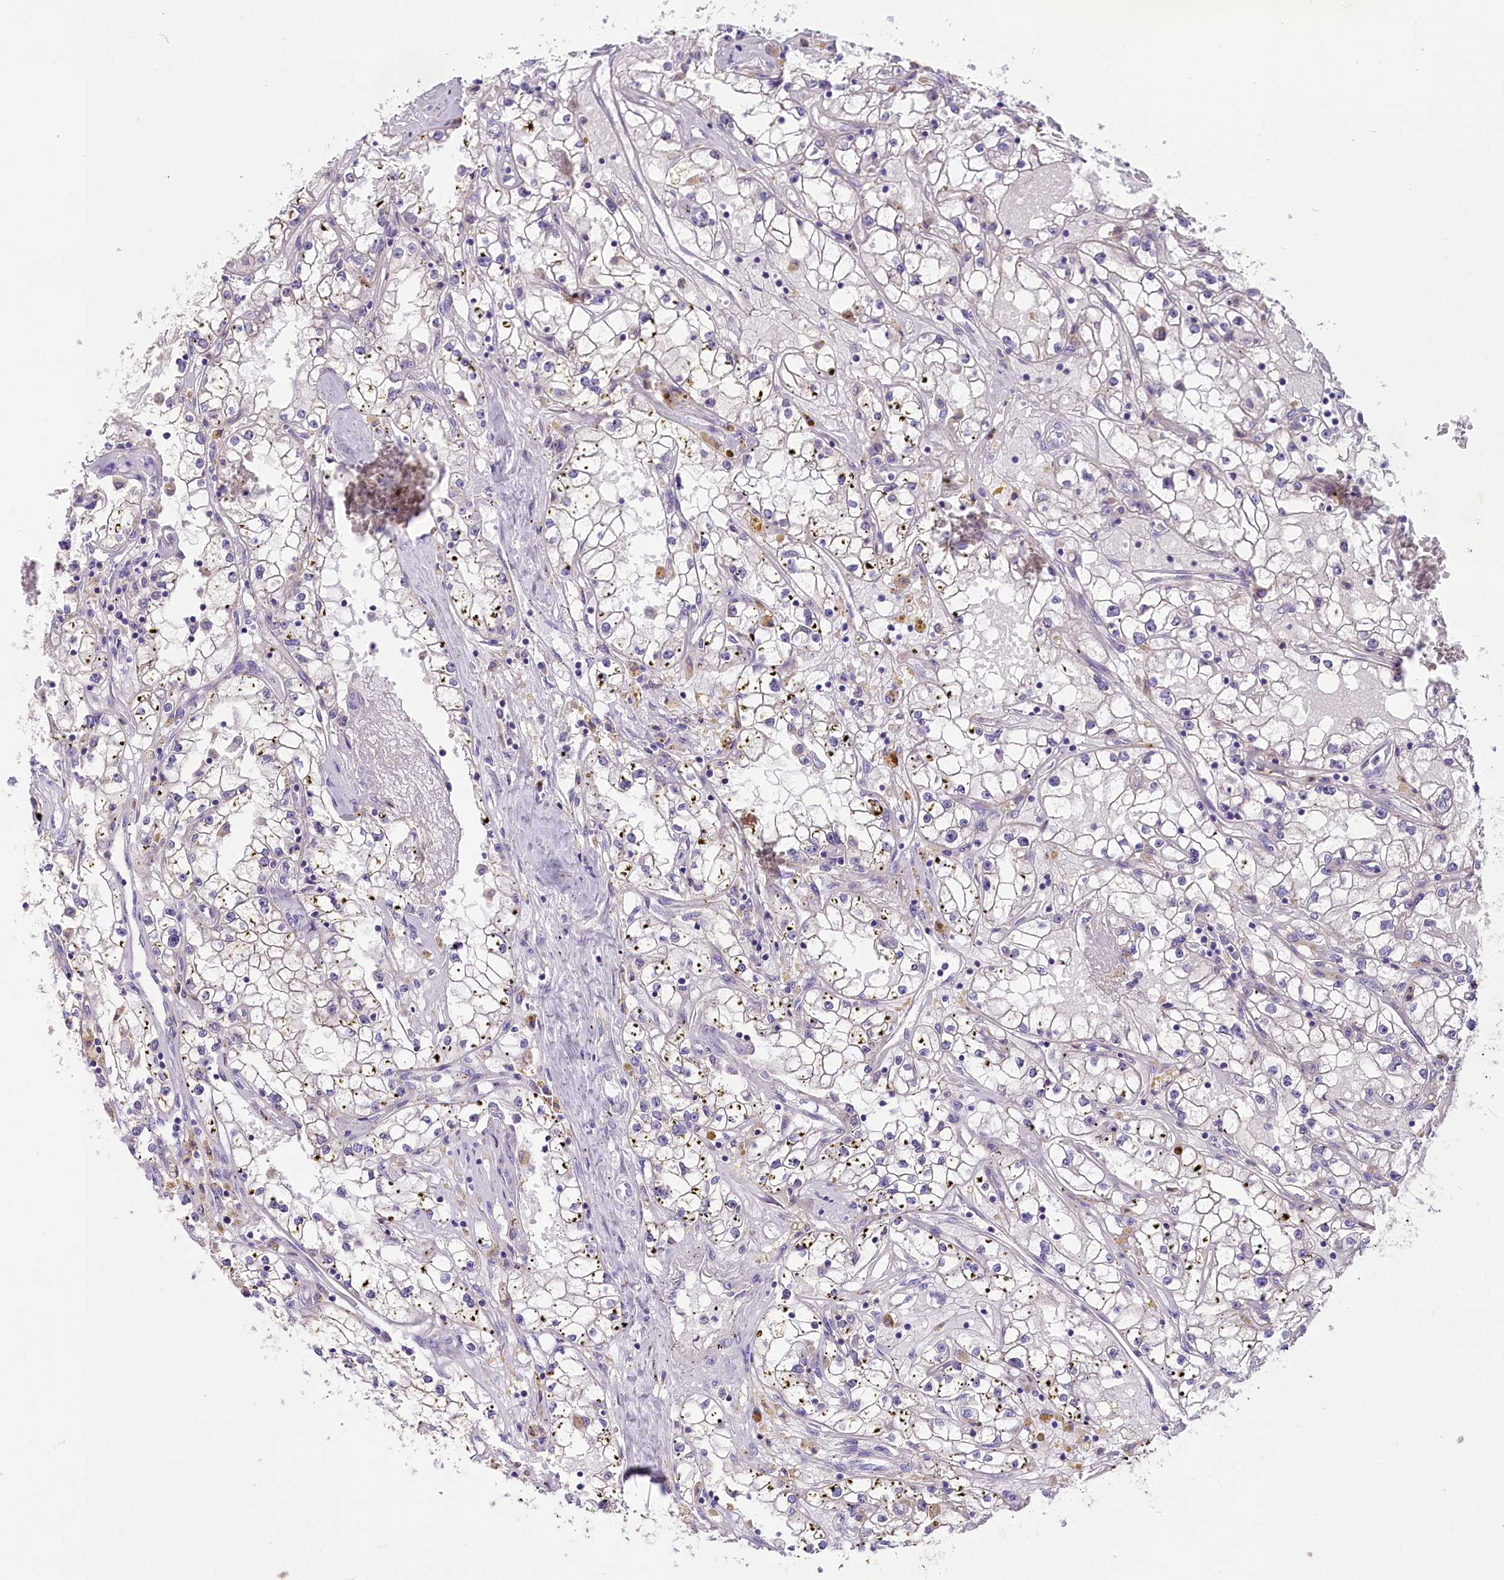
{"staining": {"intensity": "negative", "quantity": "none", "location": "none"}, "tissue": "renal cancer", "cell_type": "Tumor cells", "image_type": "cancer", "snomed": [{"axis": "morphology", "description": "Adenocarcinoma, NOS"}, {"axis": "topography", "description": "Kidney"}], "caption": "A high-resolution histopathology image shows immunohistochemistry (IHC) staining of renal cancer (adenocarcinoma), which shows no significant positivity in tumor cells. (Stains: DAB immunohistochemistry with hematoxylin counter stain, Microscopy: brightfield microscopy at high magnification).", "gene": "CD99L2", "patient": {"sex": "male", "age": 56}}